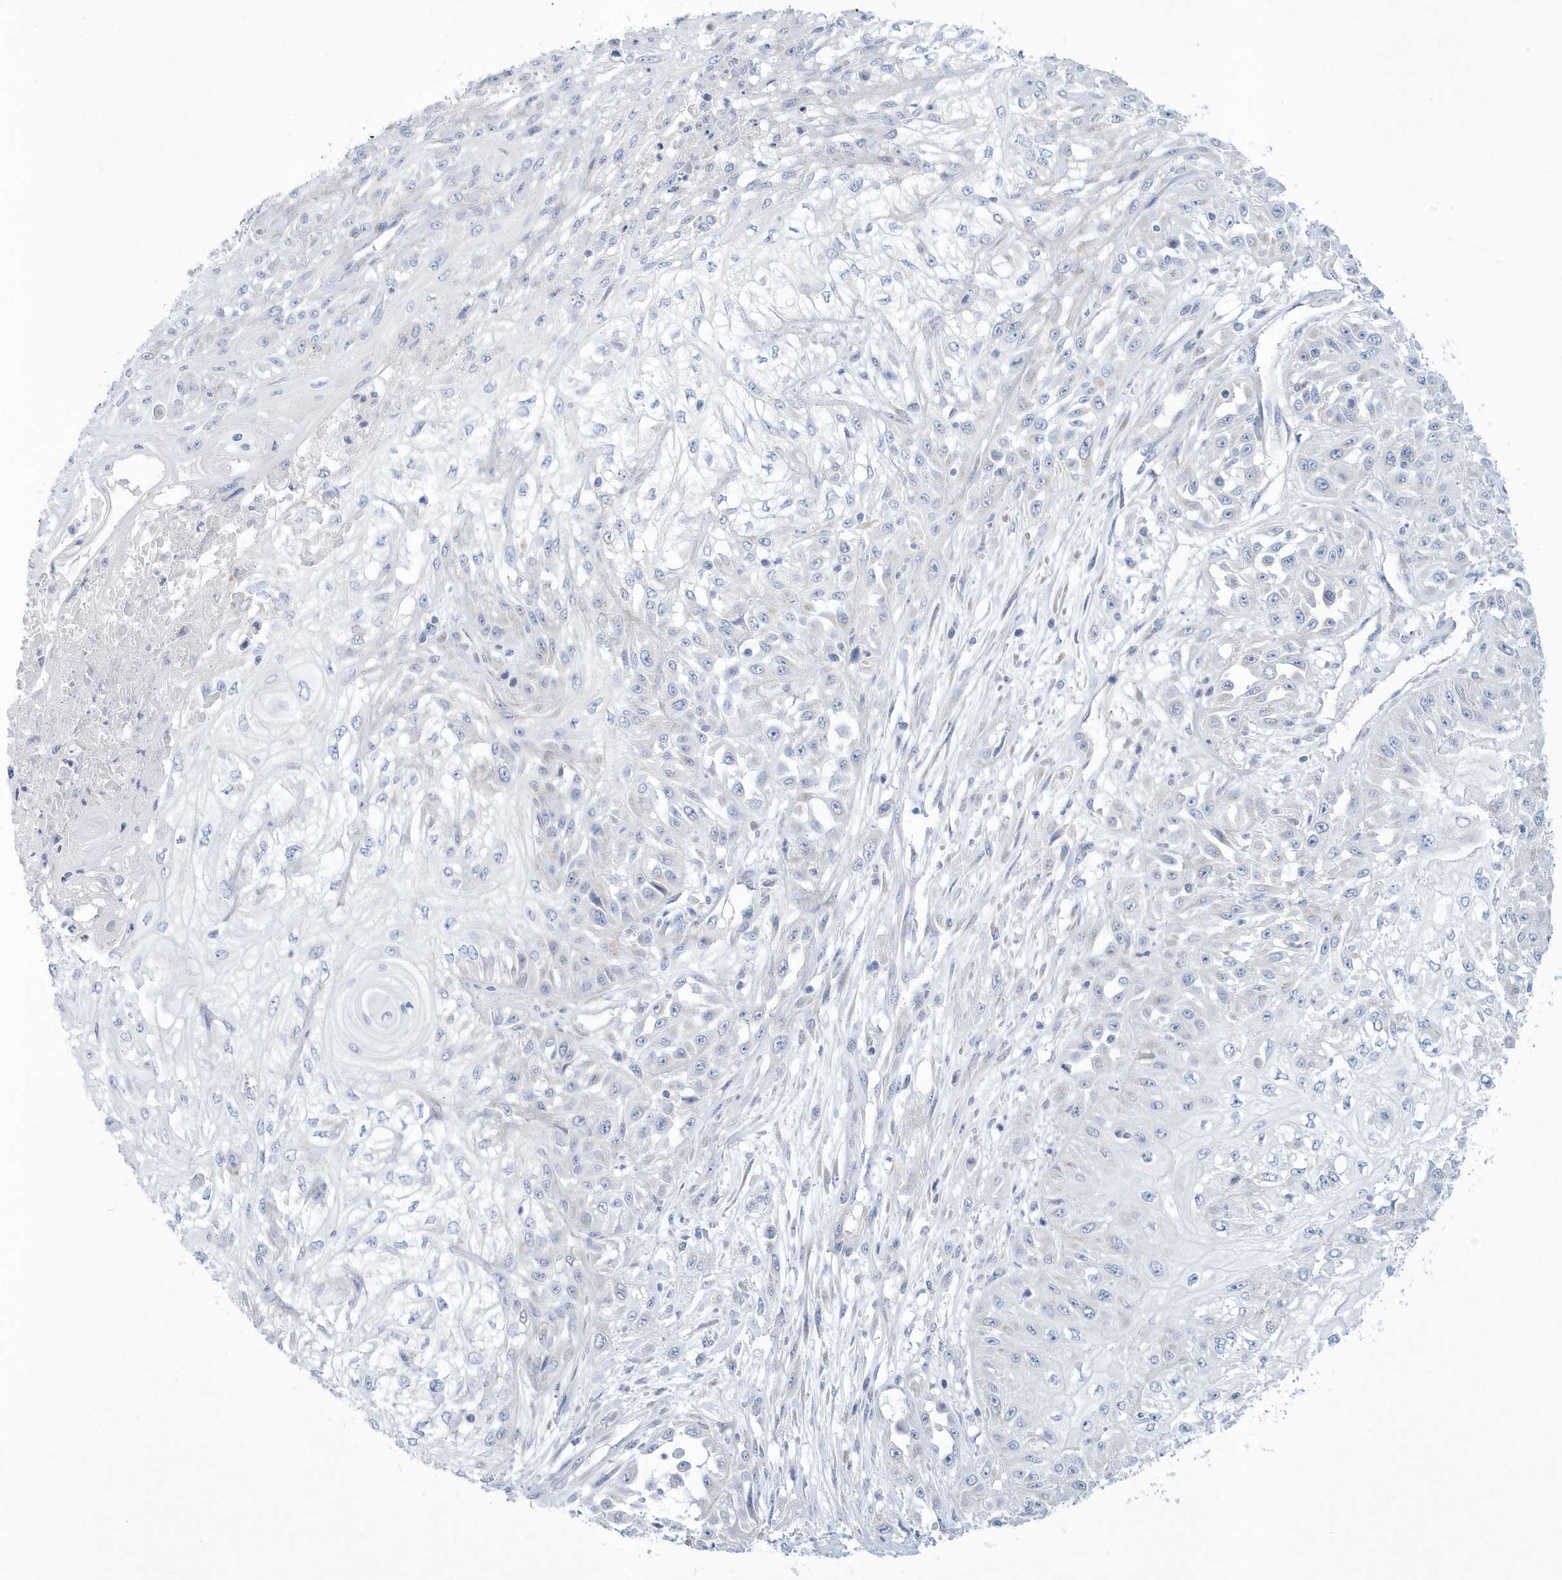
{"staining": {"intensity": "negative", "quantity": "none", "location": "none"}, "tissue": "skin cancer", "cell_type": "Tumor cells", "image_type": "cancer", "snomed": [{"axis": "morphology", "description": "Squamous cell carcinoma, NOS"}, {"axis": "morphology", "description": "Squamous cell carcinoma, metastatic, NOS"}, {"axis": "topography", "description": "Skin"}, {"axis": "topography", "description": "Lymph node"}], "caption": "The image exhibits no significant positivity in tumor cells of skin cancer (metastatic squamous cell carcinoma). Brightfield microscopy of immunohistochemistry (IHC) stained with DAB (3,3'-diaminobenzidine) (brown) and hematoxylin (blue), captured at high magnification.", "gene": "SPATA18", "patient": {"sex": "male", "age": 75}}